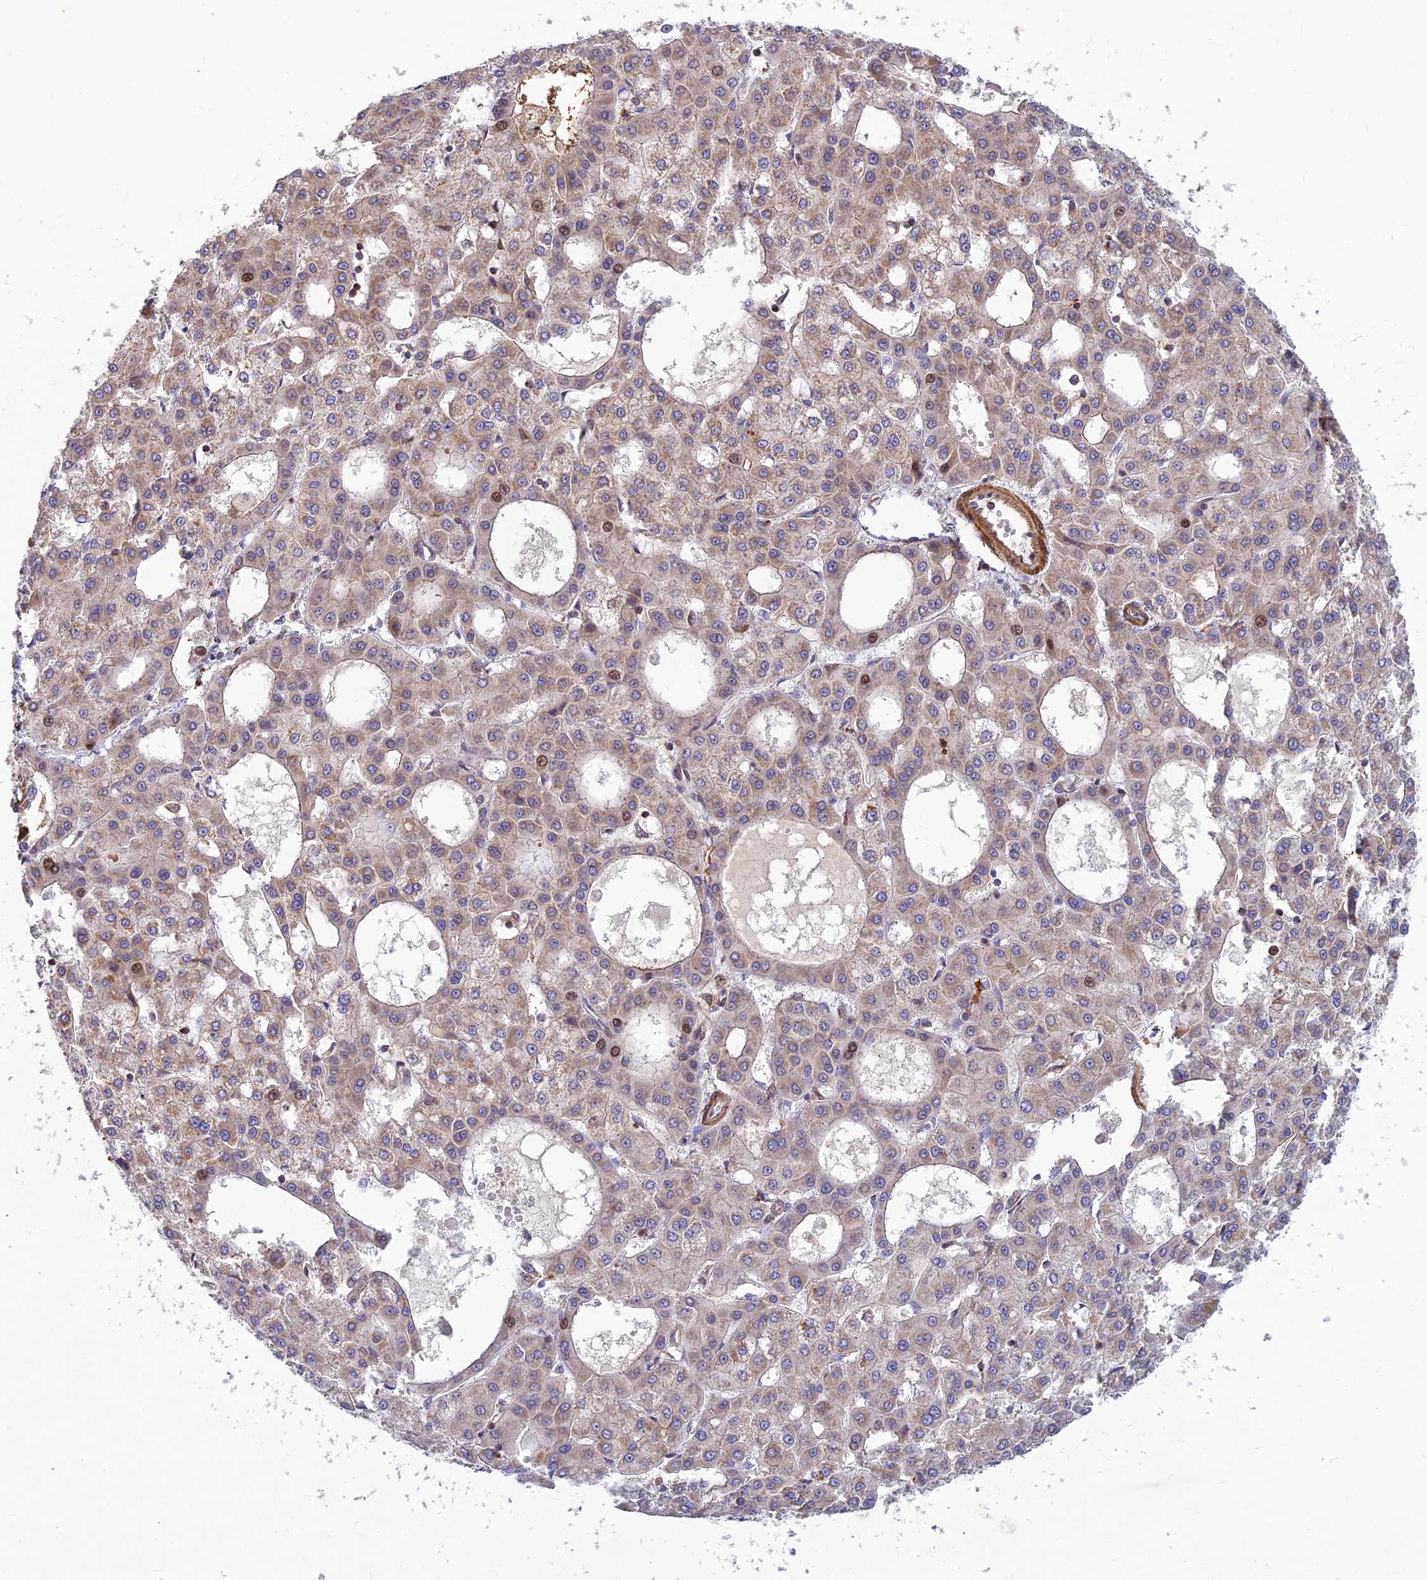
{"staining": {"intensity": "moderate", "quantity": "<25%", "location": "nuclear"}, "tissue": "liver cancer", "cell_type": "Tumor cells", "image_type": "cancer", "snomed": [{"axis": "morphology", "description": "Carcinoma, Hepatocellular, NOS"}, {"axis": "topography", "description": "Liver"}], "caption": "Tumor cells show low levels of moderate nuclear expression in approximately <25% of cells in hepatocellular carcinoma (liver). (IHC, brightfield microscopy, high magnification).", "gene": "RELCH", "patient": {"sex": "male", "age": 47}}